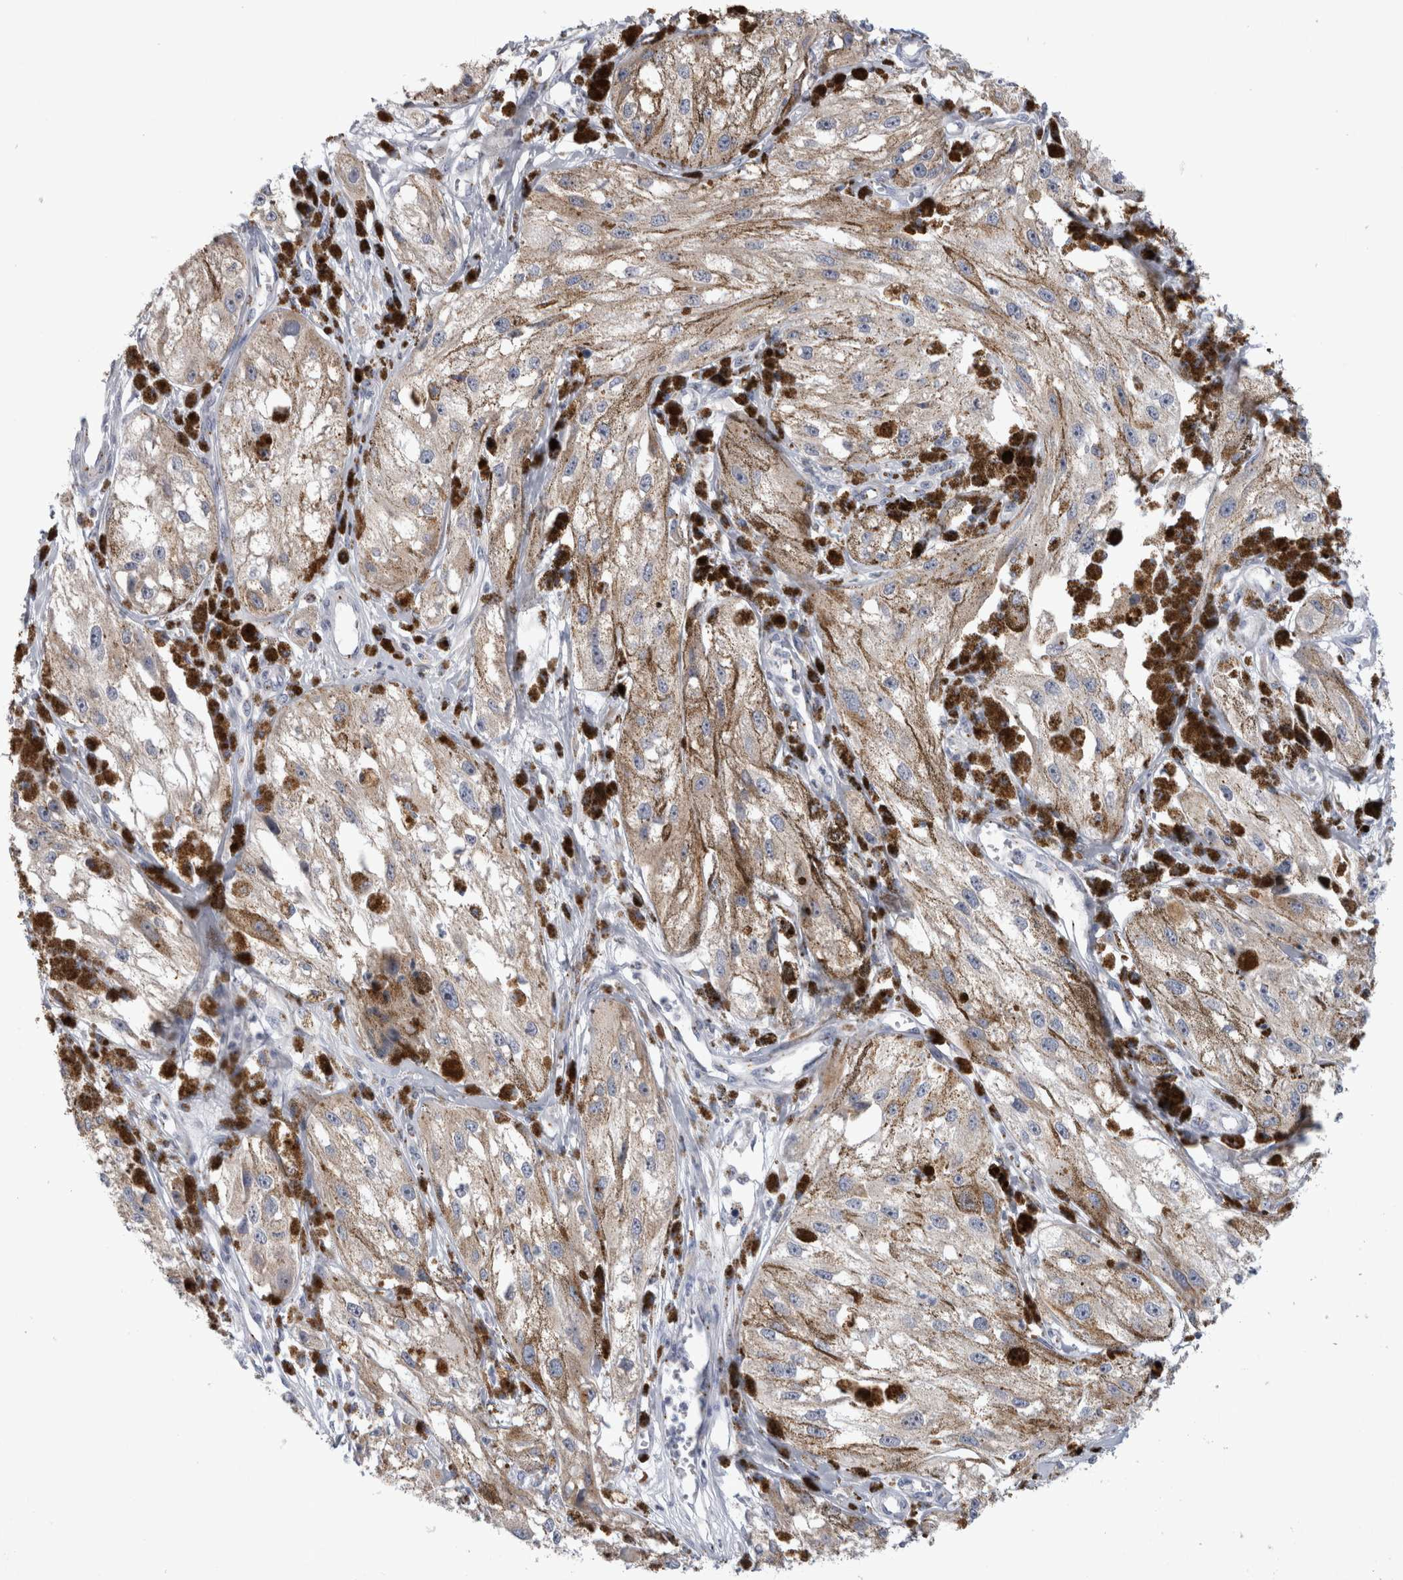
{"staining": {"intensity": "weak", "quantity": "25%-75%", "location": "cytoplasmic/membranous"}, "tissue": "melanoma", "cell_type": "Tumor cells", "image_type": "cancer", "snomed": [{"axis": "morphology", "description": "Malignant melanoma, NOS"}, {"axis": "topography", "description": "Skin"}], "caption": "A high-resolution histopathology image shows IHC staining of malignant melanoma, which displays weak cytoplasmic/membranous positivity in about 25%-75% of tumor cells. (IHC, brightfield microscopy, high magnification).", "gene": "AKAP9", "patient": {"sex": "male", "age": 88}}